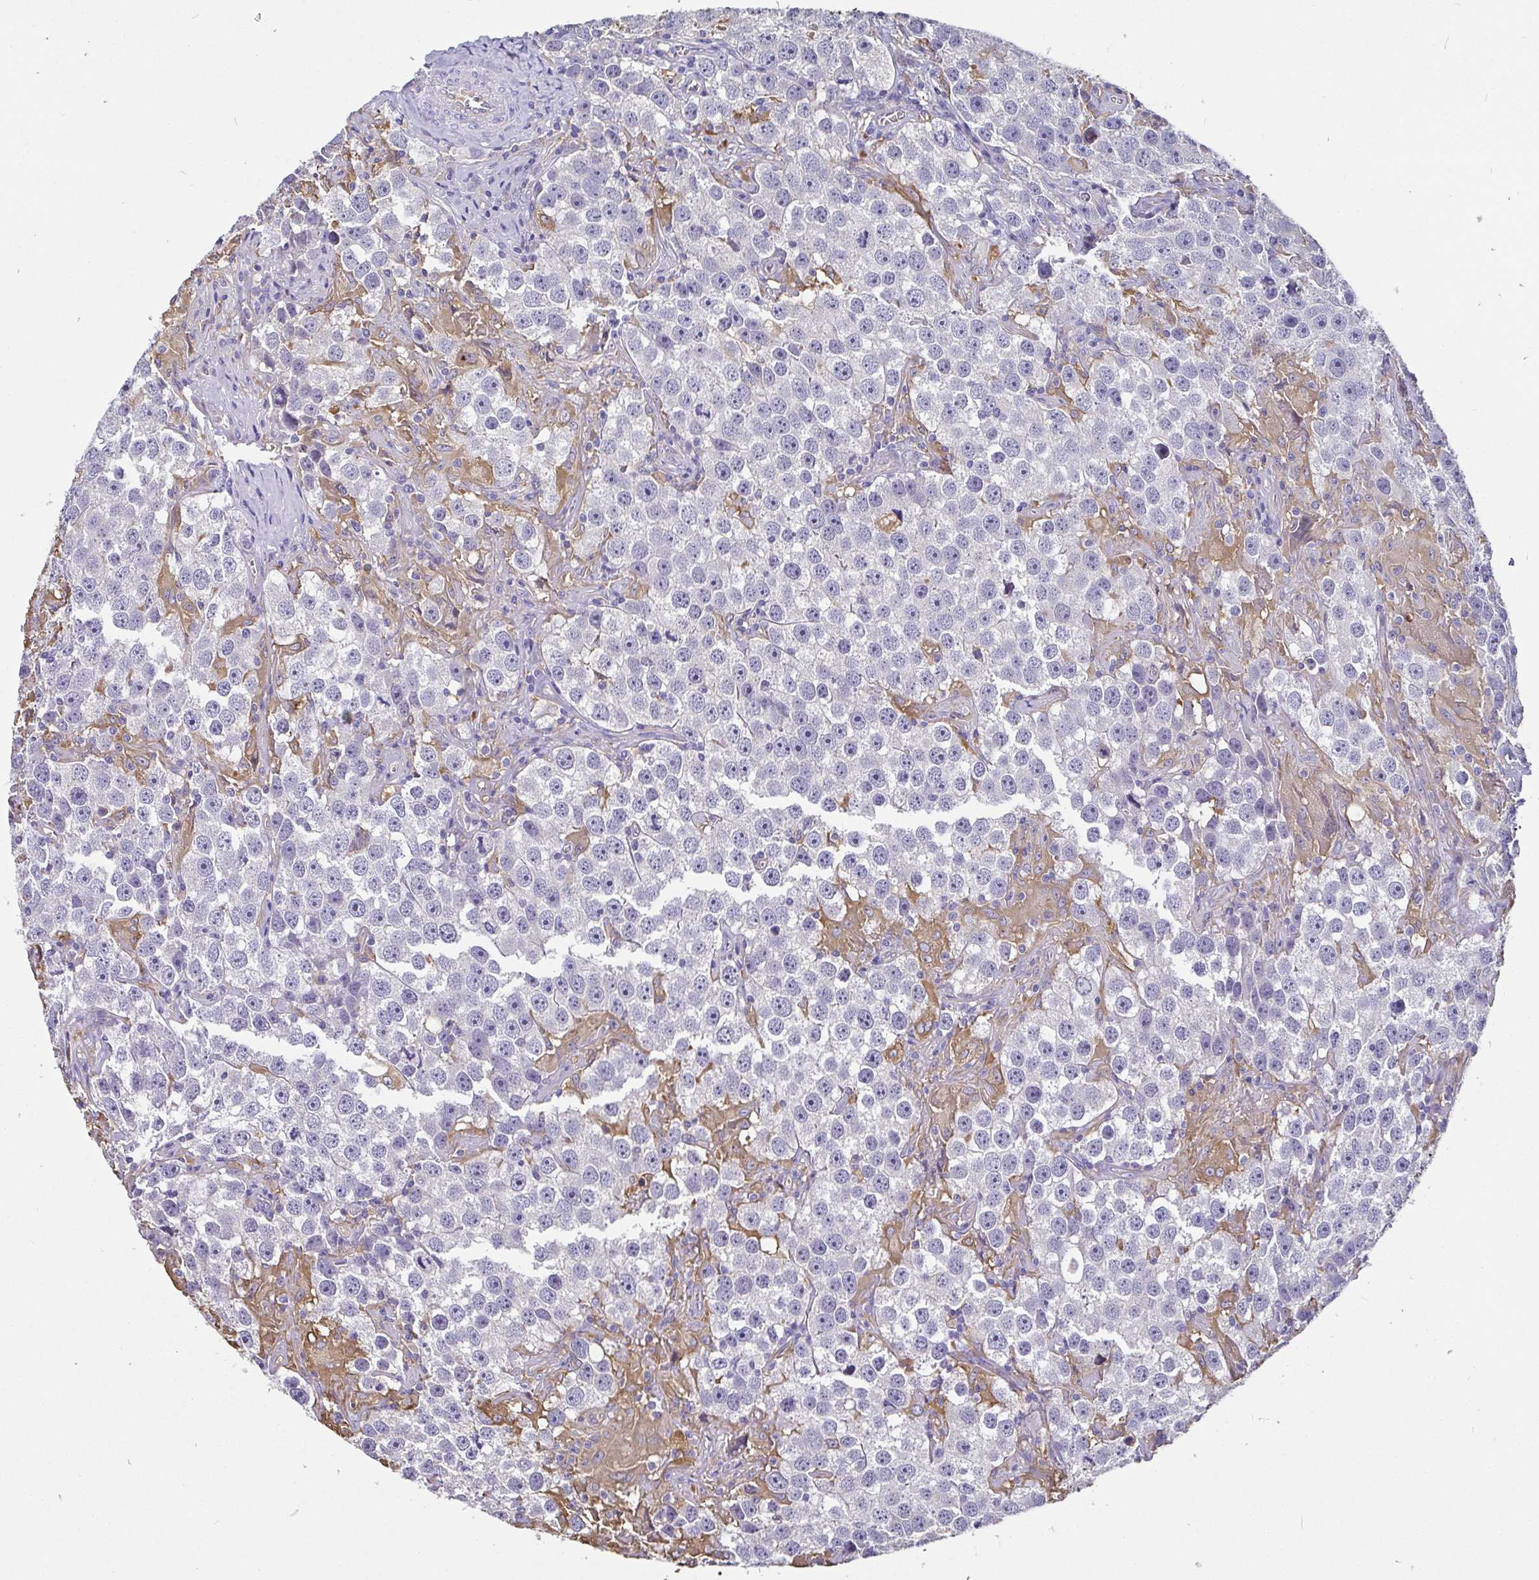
{"staining": {"intensity": "negative", "quantity": "none", "location": "none"}, "tissue": "testis cancer", "cell_type": "Tumor cells", "image_type": "cancer", "snomed": [{"axis": "morphology", "description": "Seminoma, NOS"}, {"axis": "topography", "description": "Testis"}], "caption": "DAB immunohistochemical staining of human testis seminoma reveals no significant expression in tumor cells.", "gene": "ADAMTS6", "patient": {"sex": "male", "age": 49}}